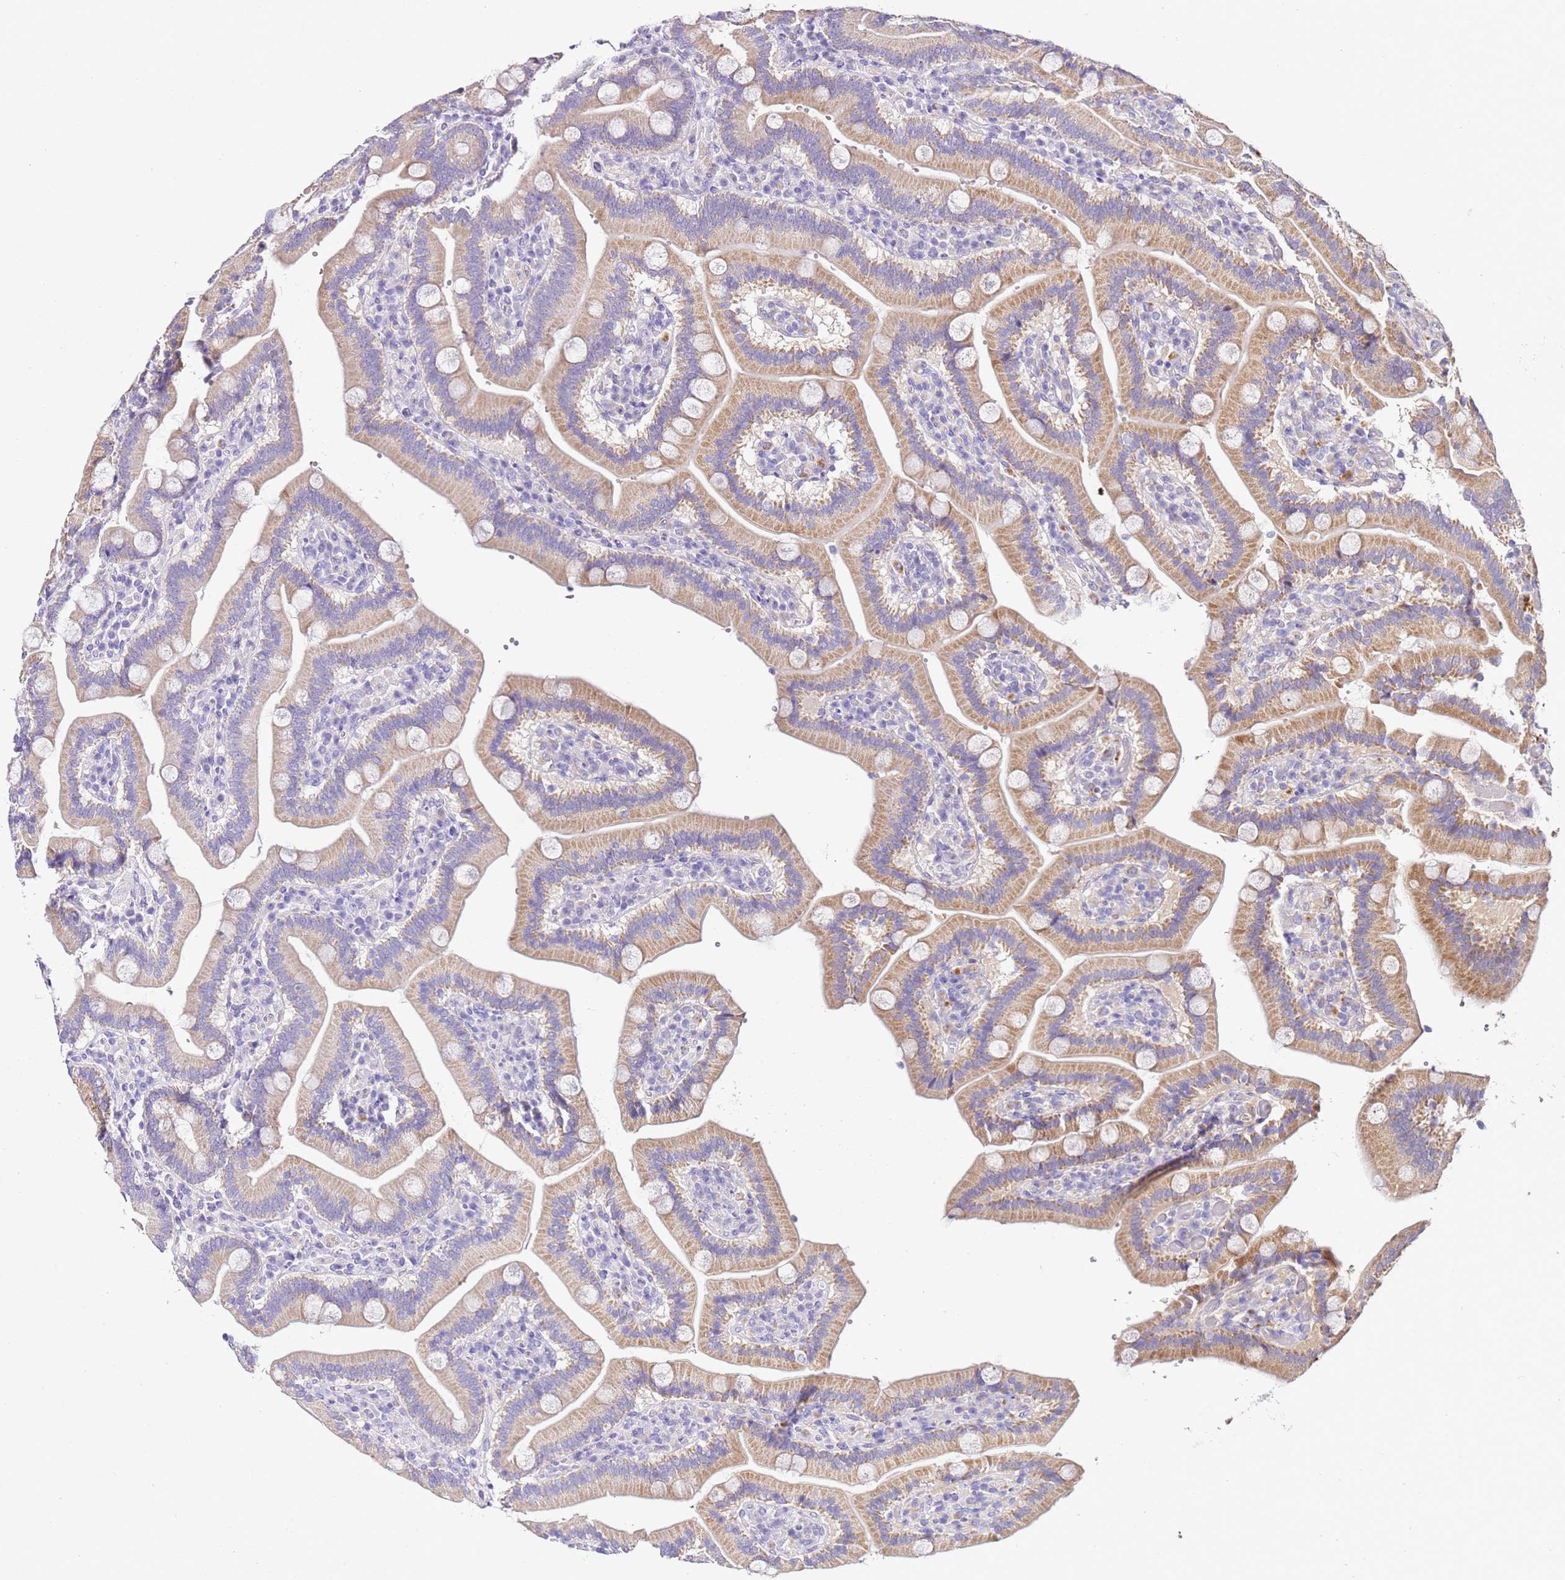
{"staining": {"intensity": "moderate", "quantity": "25%-75%", "location": "cytoplasmic/membranous"}, "tissue": "duodenum", "cell_type": "Glandular cells", "image_type": "normal", "snomed": [{"axis": "morphology", "description": "Normal tissue, NOS"}, {"axis": "topography", "description": "Duodenum"}], "caption": "A histopathology image showing moderate cytoplasmic/membranous positivity in about 25%-75% of glandular cells in unremarkable duodenum, as visualized by brown immunohistochemical staining.", "gene": "HGD", "patient": {"sex": "female", "age": 62}}